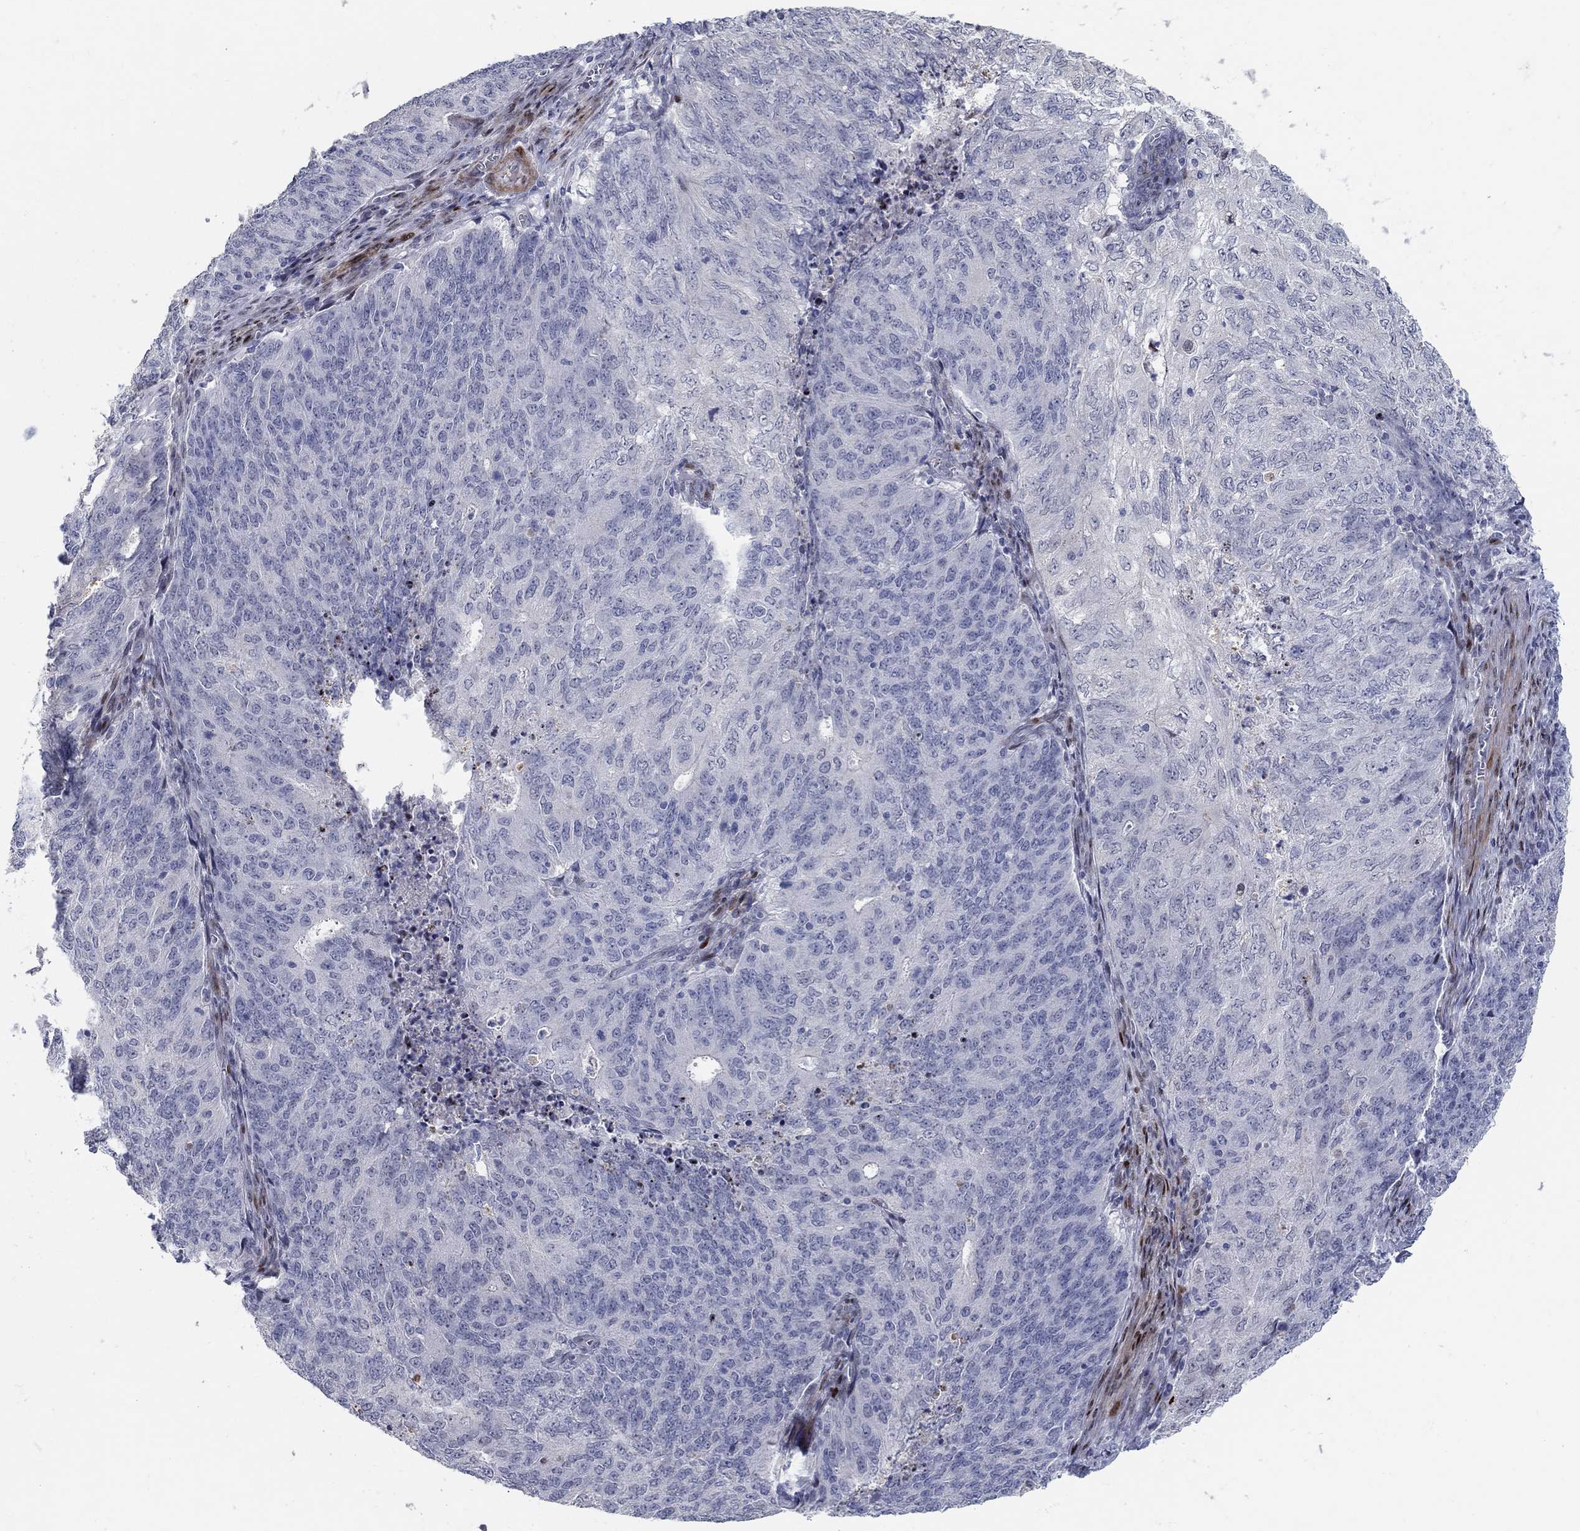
{"staining": {"intensity": "negative", "quantity": "none", "location": "none"}, "tissue": "endometrial cancer", "cell_type": "Tumor cells", "image_type": "cancer", "snomed": [{"axis": "morphology", "description": "Adenocarcinoma, NOS"}, {"axis": "topography", "description": "Endometrium"}], "caption": "Tumor cells are negative for brown protein staining in endometrial adenocarcinoma. Brightfield microscopy of immunohistochemistry (IHC) stained with DAB (3,3'-diaminobenzidine) (brown) and hematoxylin (blue), captured at high magnification.", "gene": "RAPGEF5", "patient": {"sex": "female", "age": 82}}